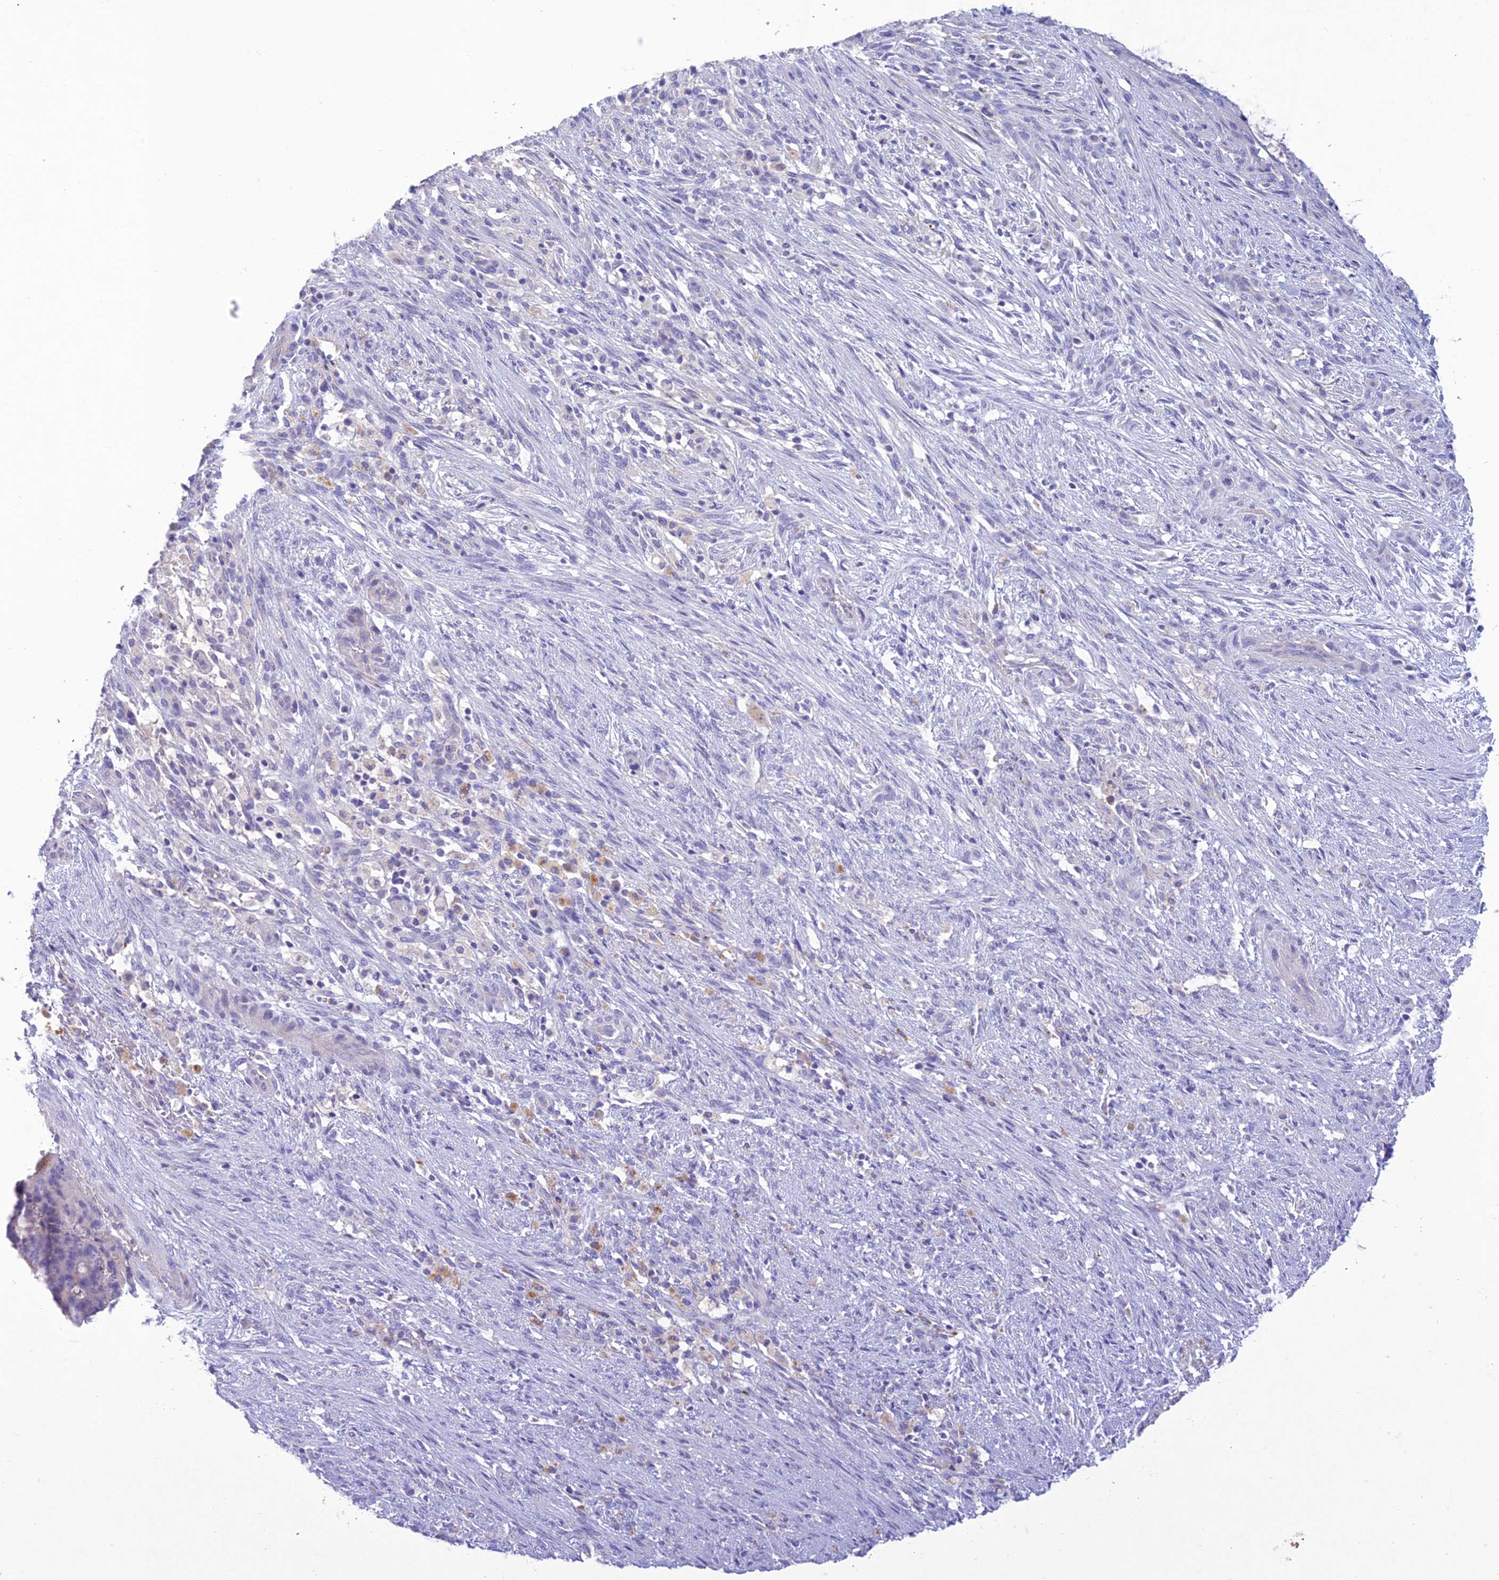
{"staining": {"intensity": "negative", "quantity": "none", "location": "none"}, "tissue": "liver cancer", "cell_type": "Tumor cells", "image_type": "cancer", "snomed": [{"axis": "morphology", "description": "Normal tissue, NOS"}, {"axis": "morphology", "description": "Cholangiocarcinoma"}, {"axis": "topography", "description": "Liver"}, {"axis": "topography", "description": "Peripheral nerve tissue"}], "caption": "Liver cancer (cholangiocarcinoma) was stained to show a protein in brown. There is no significant expression in tumor cells. The staining is performed using DAB brown chromogen with nuclei counter-stained in using hematoxylin.", "gene": "SLC13A5", "patient": {"sex": "female", "age": 73}}